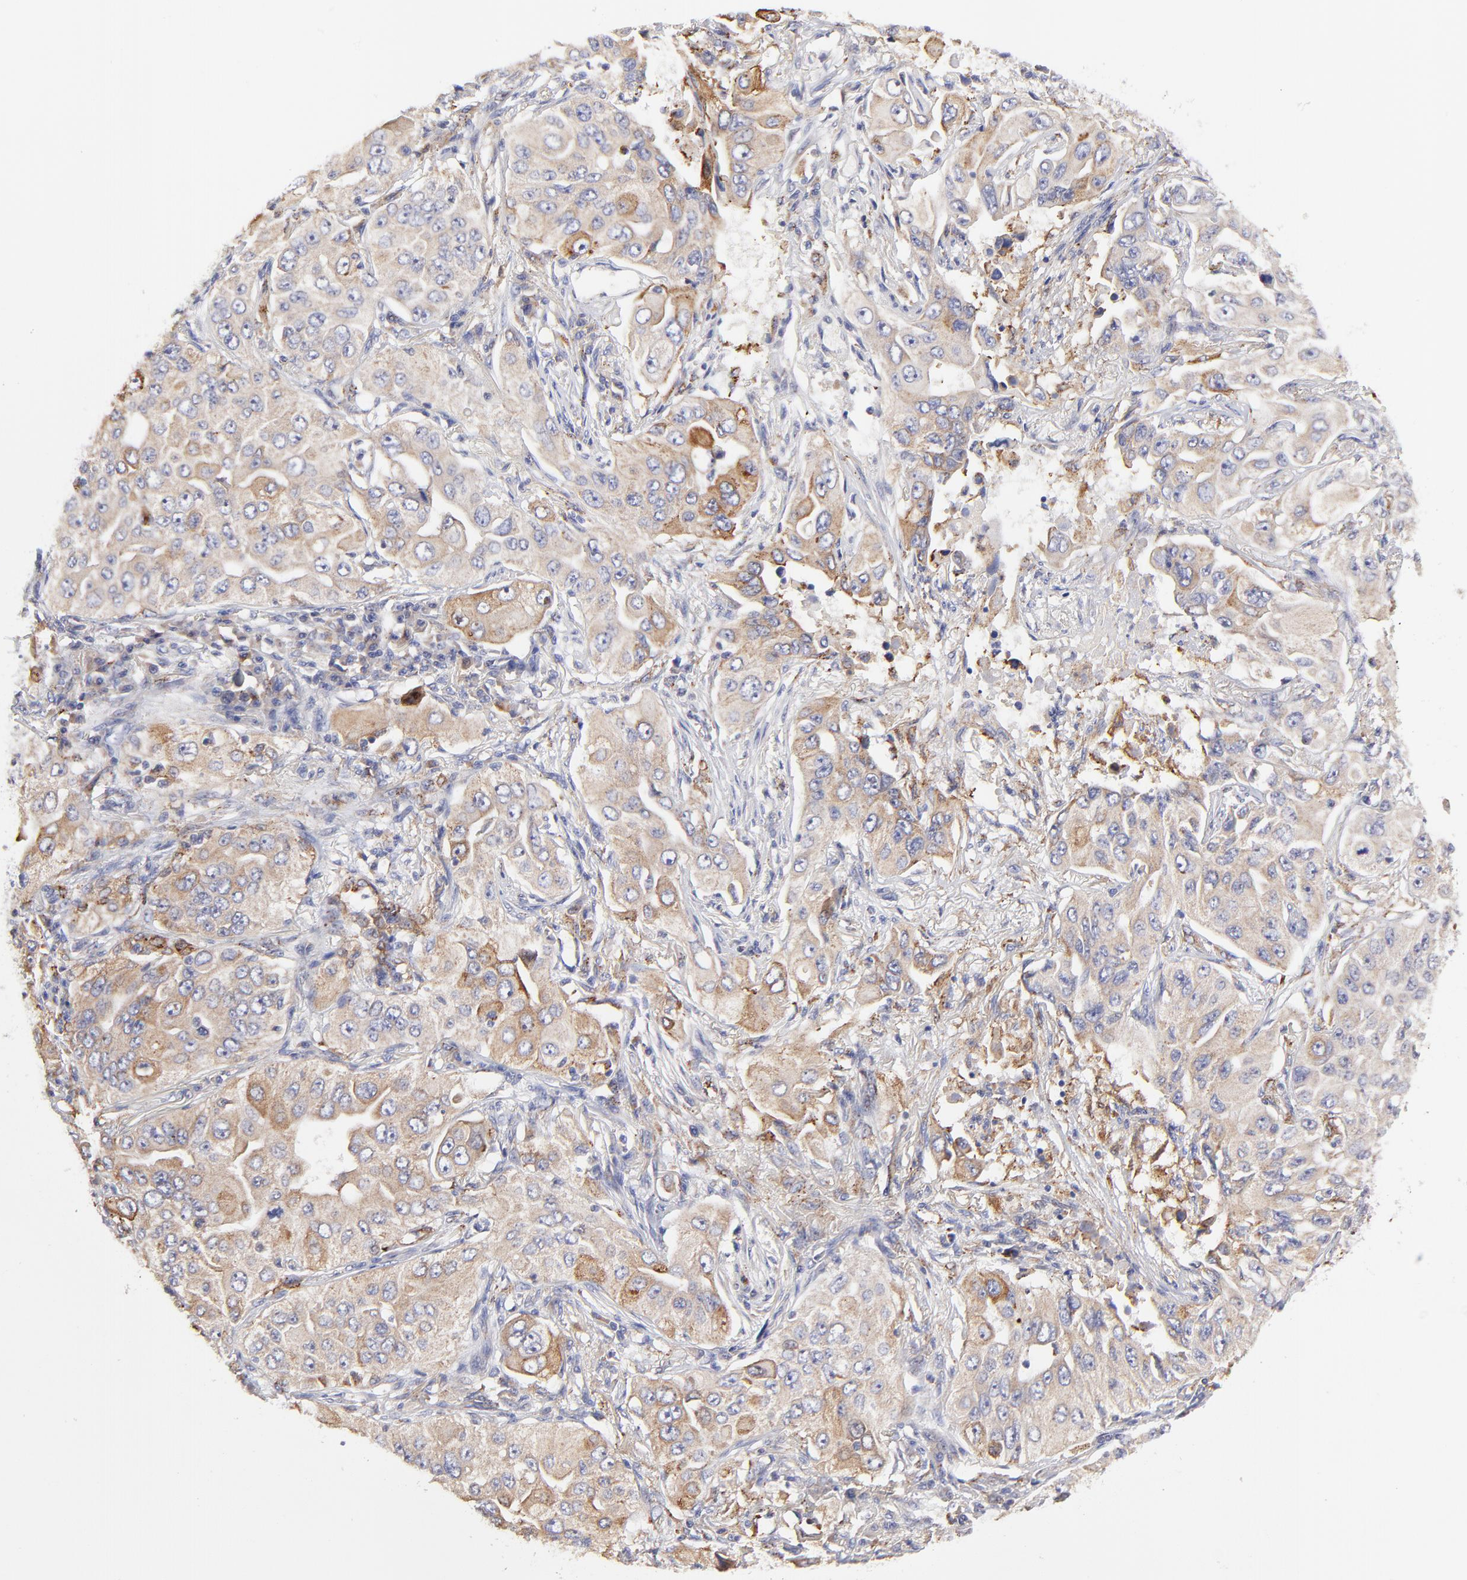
{"staining": {"intensity": "weak", "quantity": ">75%", "location": "cytoplasmic/membranous"}, "tissue": "lung cancer", "cell_type": "Tumor cells", "image_type": "cancer", "snomed": [{"axis": "morphology", "description": "Adenocarcinoma, NOS"}, {"axis": "topography", "description": "Lung"}], "caption": "Immunohistochemistry micrograph of neoplastic tissue: adenocarcinoma (lung) stained using immunohistochemistry displays low levels of weak protein expression localized specifically in the cytoplasmic/membranous of tumor cells, appearing as a cytoplasmic/membranous brown color.", "gene": "GCSAM", "patient": {"sex": "male", "age": 84}}